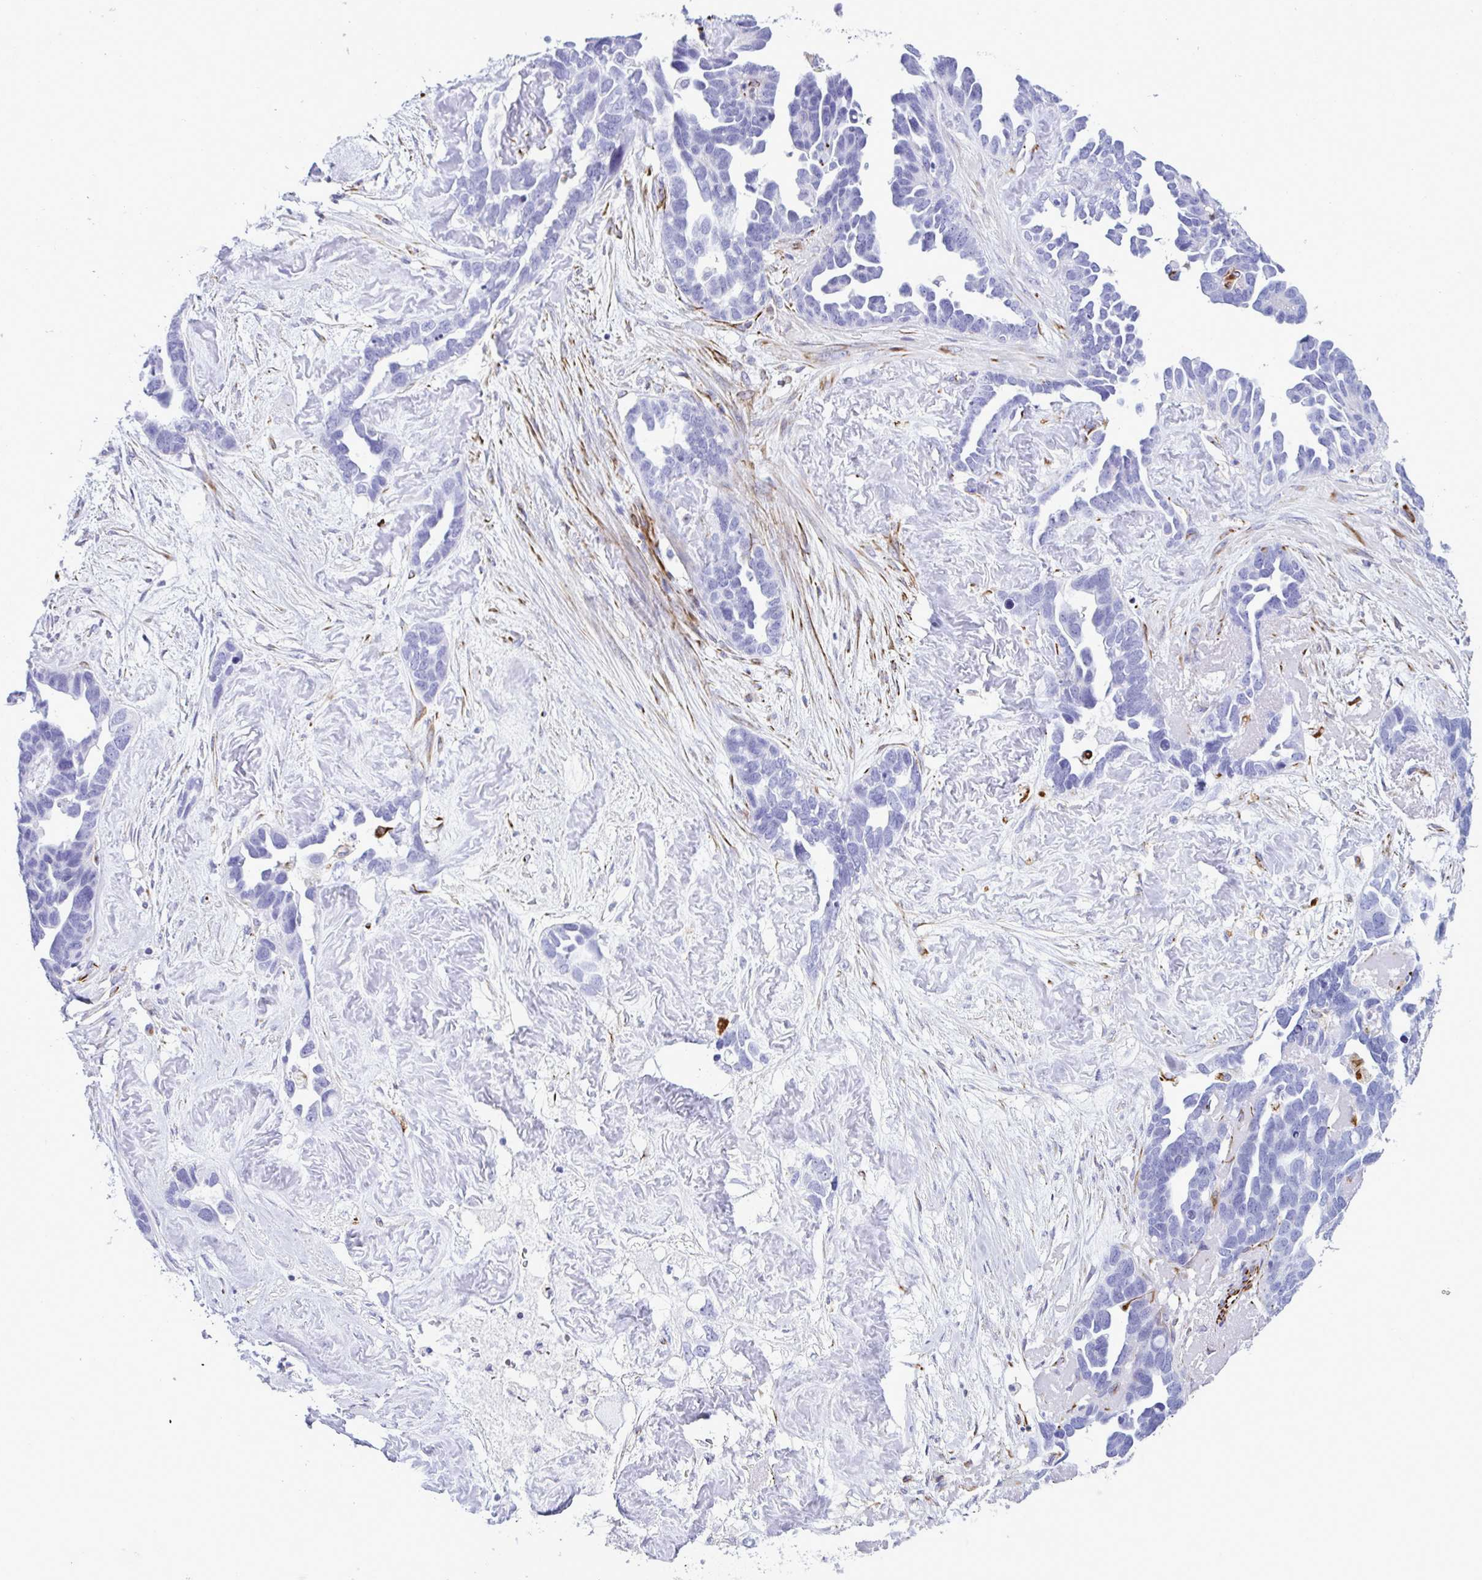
{"staining": {"intensity": "negative", "quantity": "none", "location": "none"}, "tissue": "ovarian cancer", "cell_type": "Tumor cells", "image_type": "cancer", "snomed": [{"axis": "morphology", "description": "Cystadenocarcinoma, serous, NOS"}, {"axis": "topography", "description": "Ovary"}], "caption": "A photomicrograph of ovarian cancer (serous cystadenocarcinoma) stained for a protein shows no brown staining in tumor cells. (Stains: DAB immunohistochemistry with hematoxylin counter stain, Microscopy: brightfield microscopy at high magnification).", "gene": "SMAD5", "patient": {"sex": "female", "age": 54}}